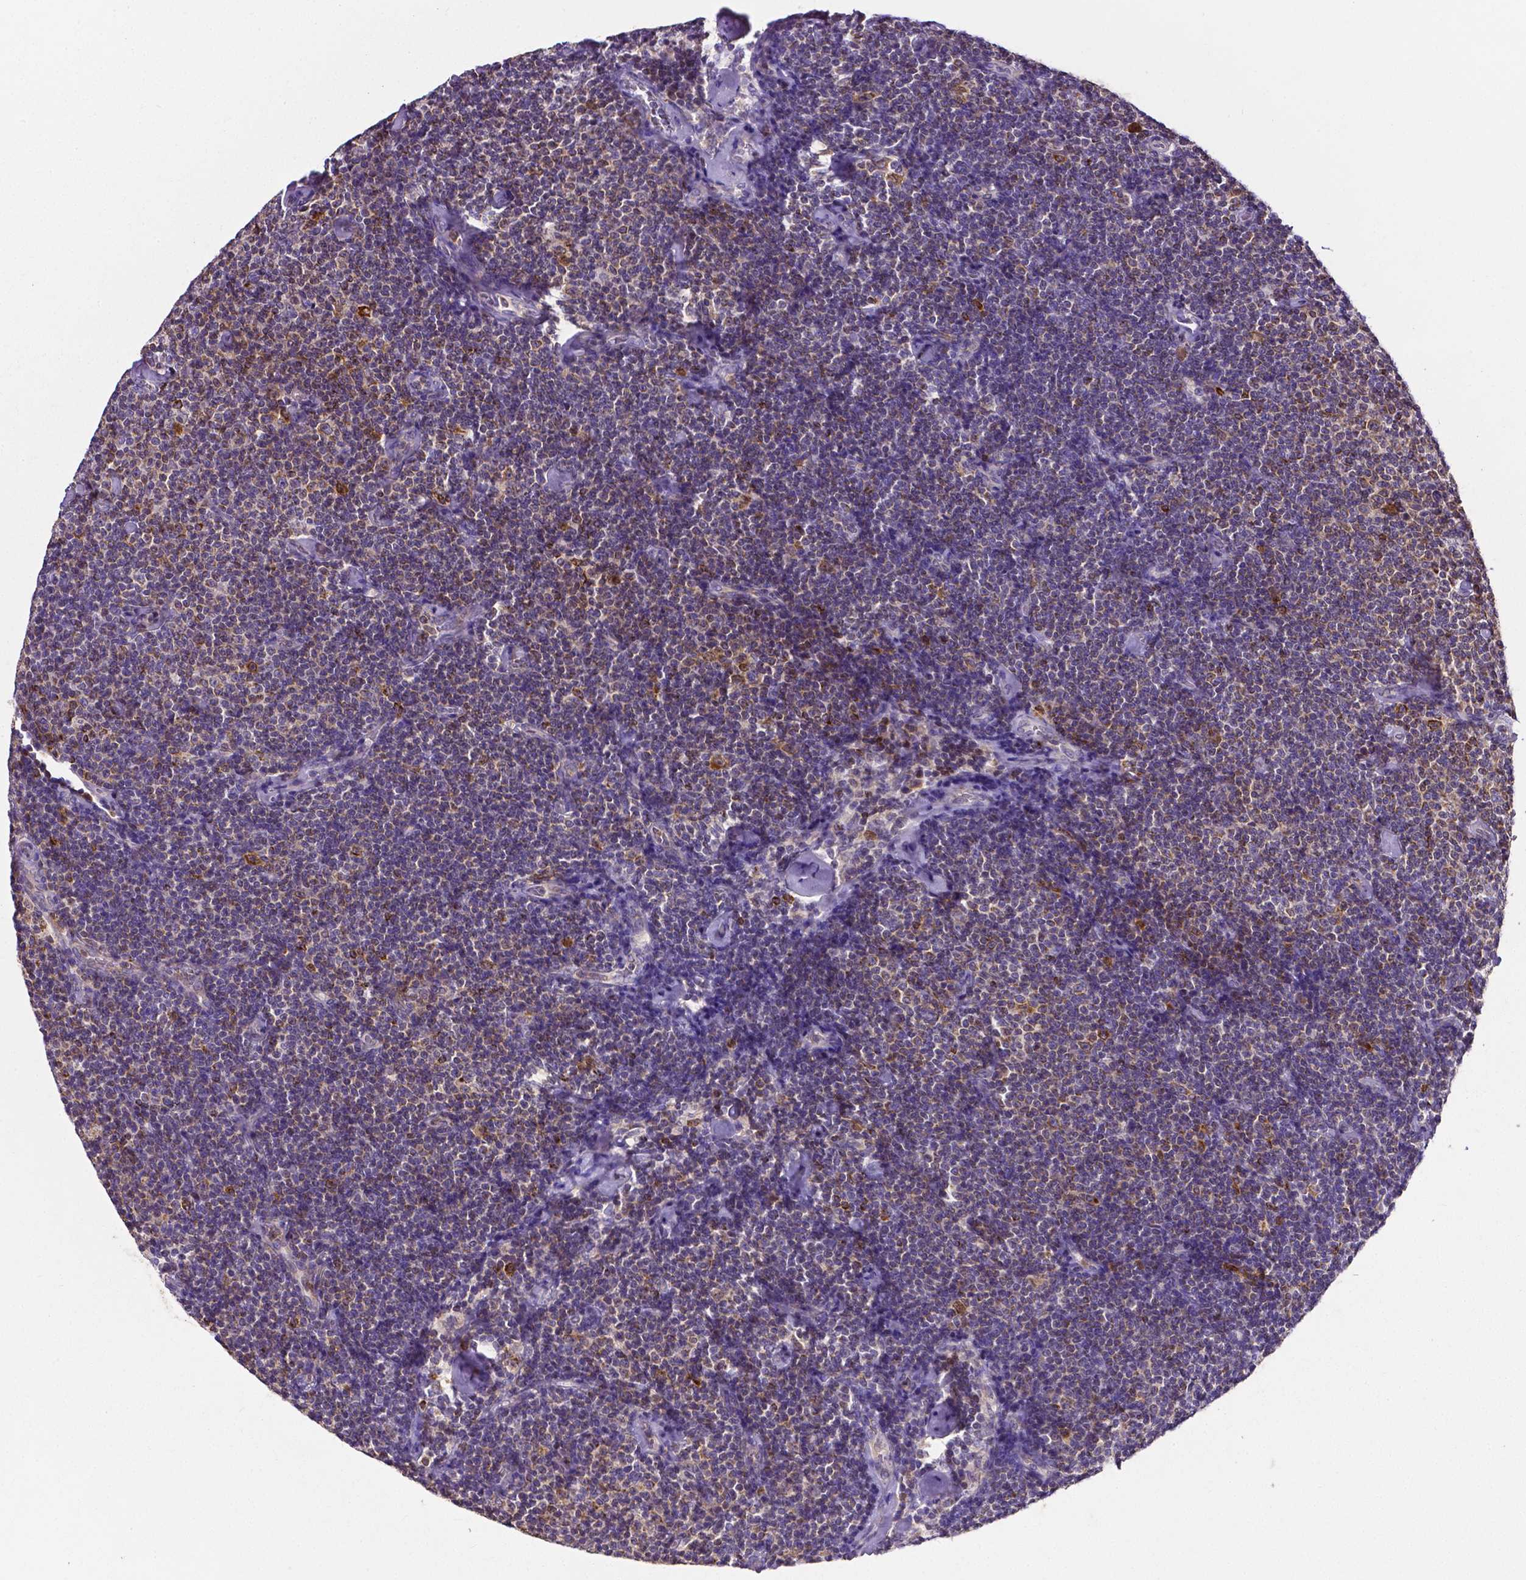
{"staining": {"intensity": "moderate", "quantity": "<25%", "location": "cytoplasmic/membranous"}, "tissue": "lymphoma", "cell_type": "Tumor cells", "image_type": "cancer", "snomed": [{"axis": "morphology", "description": "Malignant lymphoma, non-Hodgkin's type, Low grade"}, {"axis": "topography", "description": "Lymph node"}], "caption": "This is a micrograph of IHC staining of lymphoma, which shows moderate positivity in the cytoplasmic/membranous of tumor cells.", "gene": "MCL1", "patient": {"sex": "male", "age": 81}}